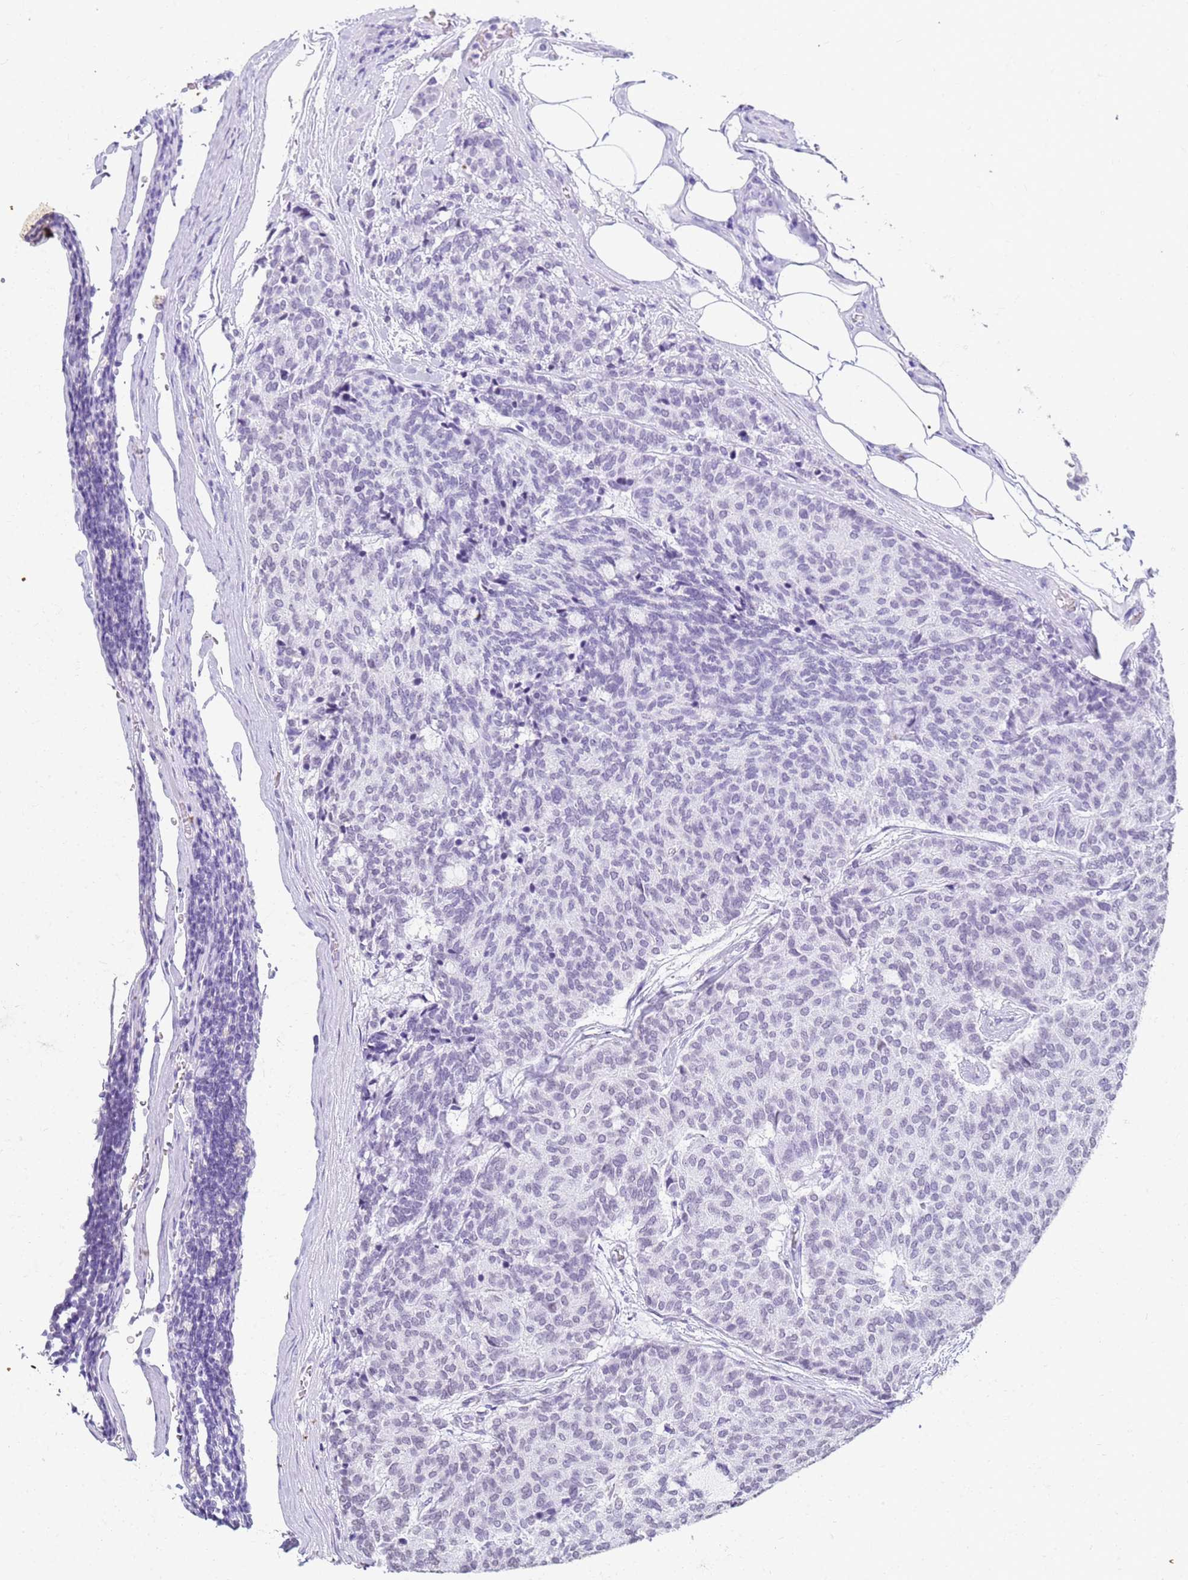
{"staining": {"intensity": "negative", "quantity": "none", "location": "none"}, "tissue": "carcinoid", "cell_type": "Tumor cells", "image_type": "cancer", "snomed": [{"axis": "morphology", "description": "Carcinoid, malignant, NOS"}, {"axis": "topography", "description": "Pancreas"}], "caption": "Immunohistochemistry (IHC) micrograph of carcinoid stained for a protein (brown), which reveals no expression in tumor cells. The staining was performed using DAB to visualize the protein expression in brown, while the nuclei were stained in blue with hematoxylin (Magnification: 20x).", "gene": "SLC7A9", "patient": {"sex": "female", "age": 54}}